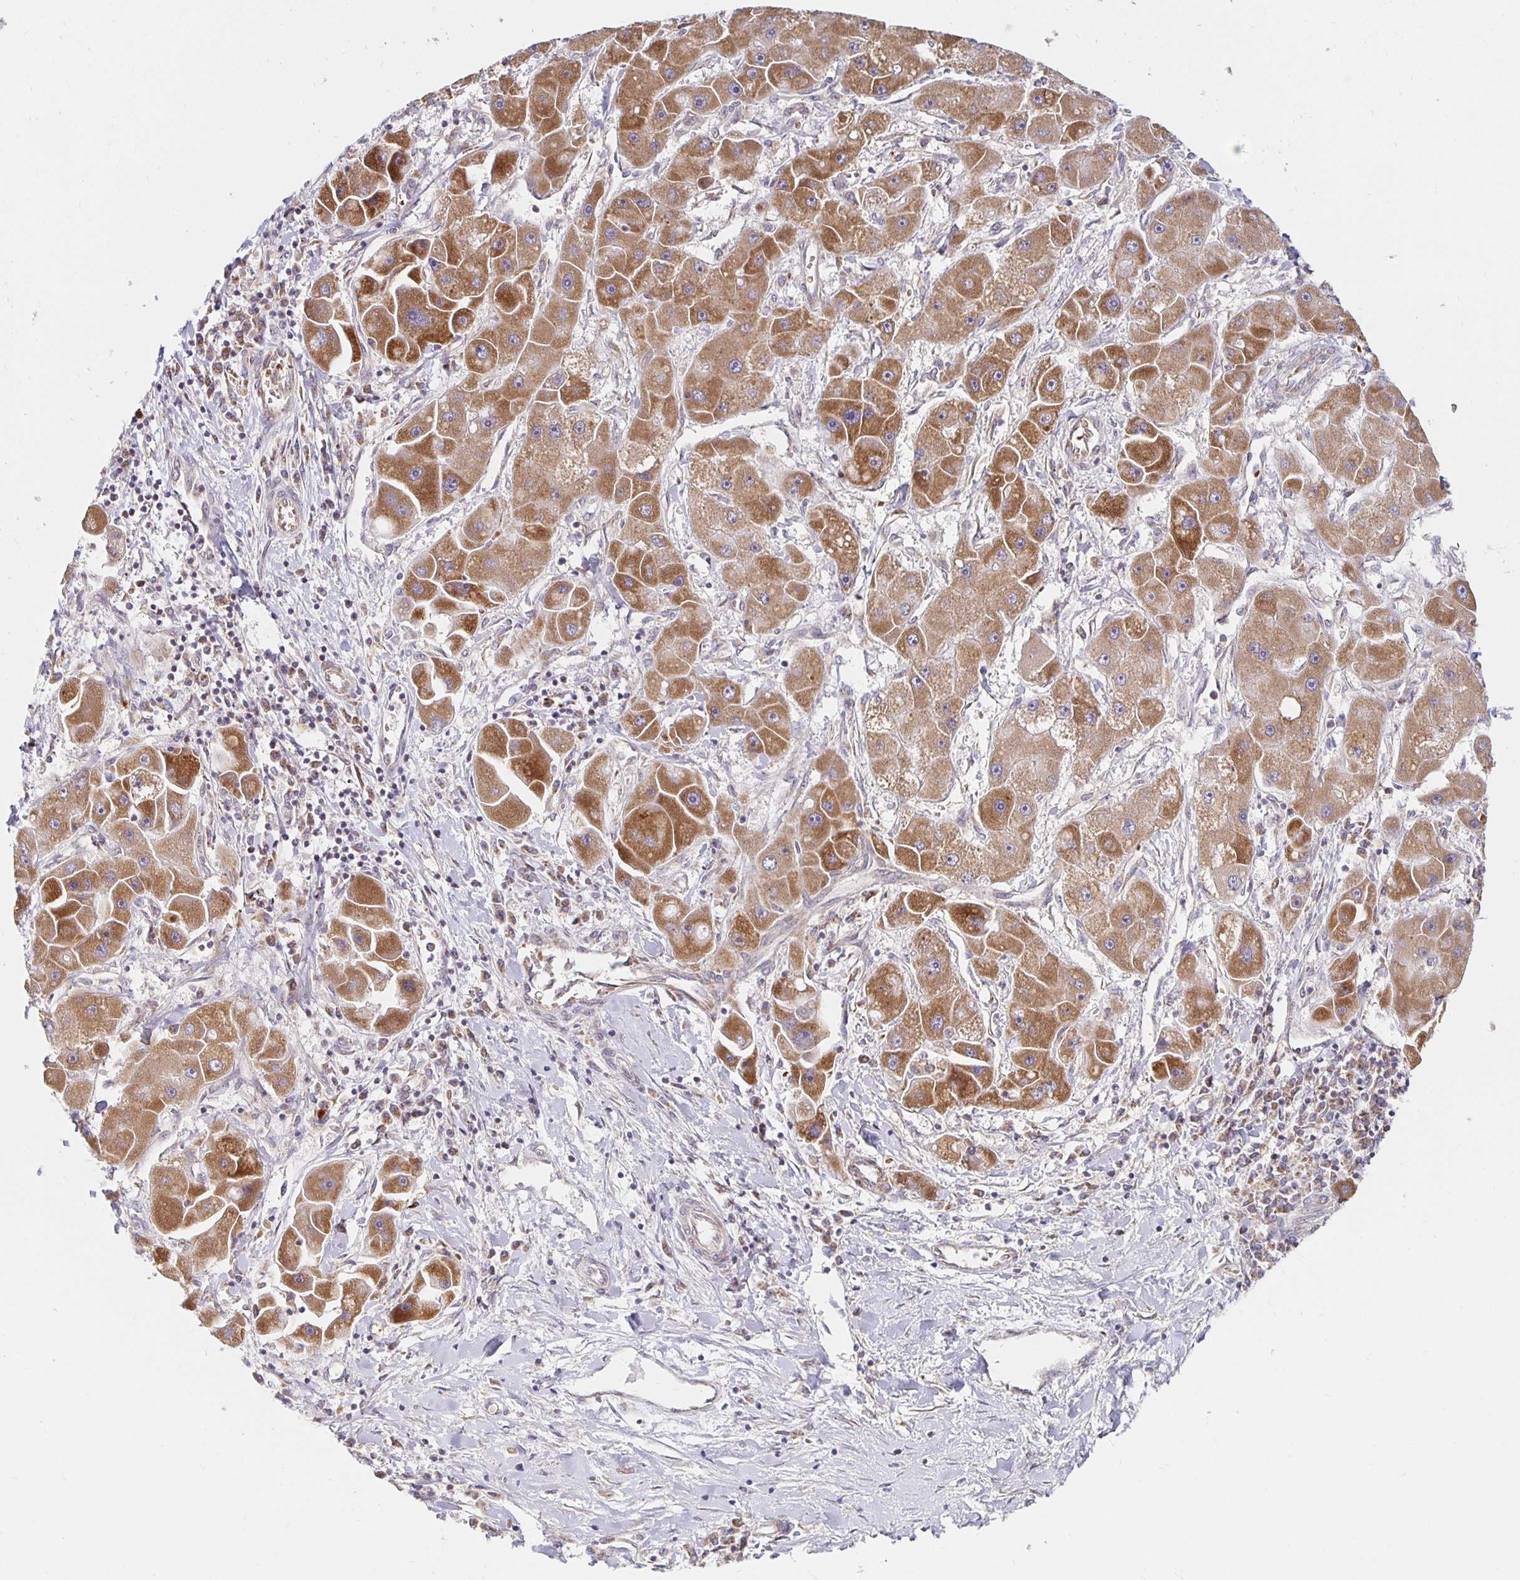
{"staining": {"intensity": "moderate", "quantity": ">75%", "location": "cytoplasmic/membranous"}, "tissue": "liver cancer", "cell_type": "Tumor cells", "image_type": "cancer", "snomed": [{"axis": "morphology", "description": "Carcinoma, Hepatocellular, NOS"}, {"axis": "topography", "description": "Liver"}], "caption": "About >75% of tumor cells in liver cancer show moderate cytoplasmic/membranous protein staining as visualized by brown immunohistochemical staining.", "gene": "MRPL28", "patient": {"sex": "male", "age": 24}}